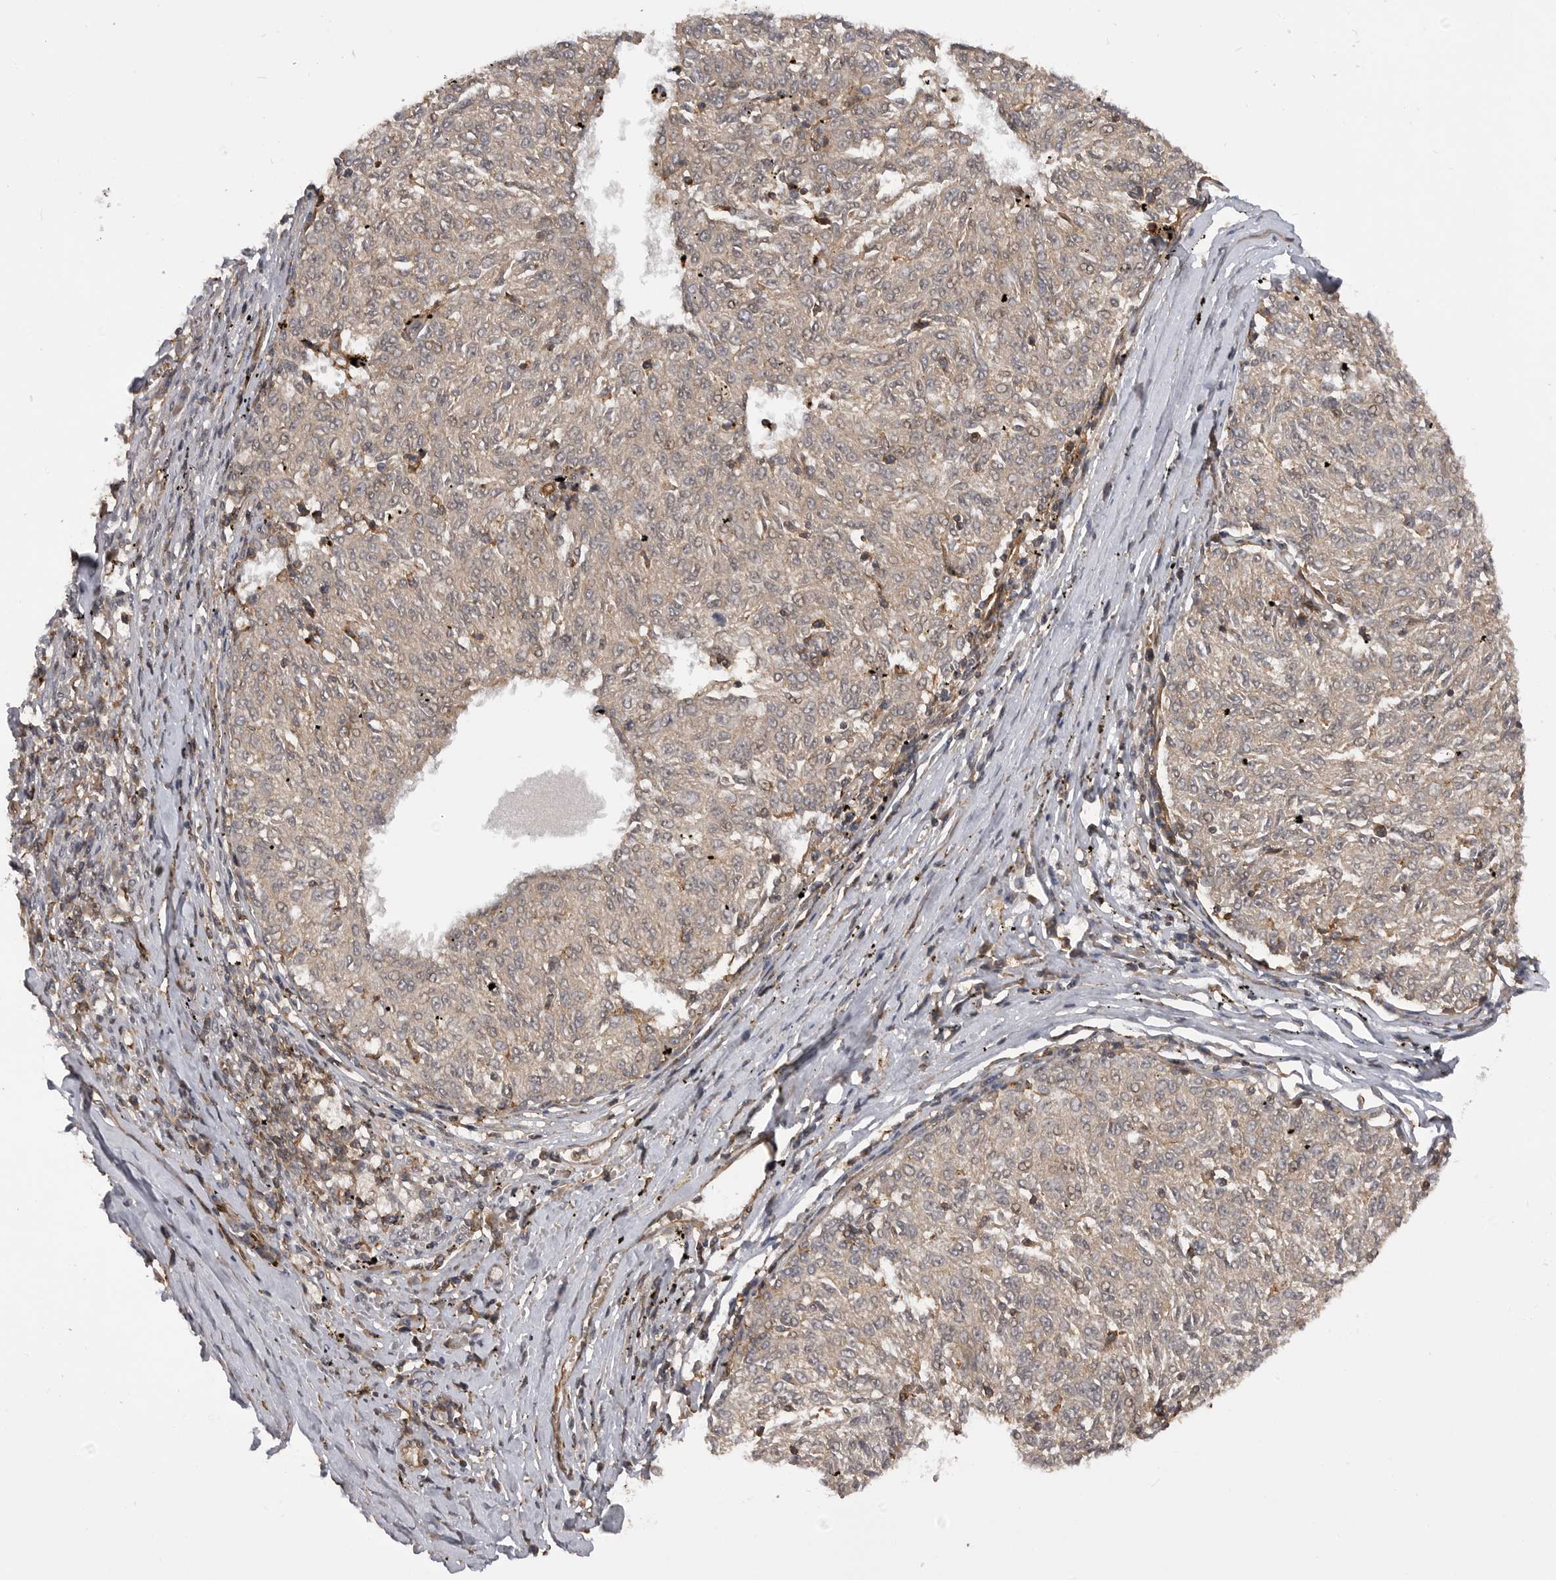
{"staining": {"intensity": "weak", "quantity": "<25%", "location": "cytoplasmic/membranous,nuclear"}, "tissue": "melanoma", "cell_type": "Tumor cells", "image_type": "cancer", "snomed": [{"axis": "morphology", "description": "Malignant melanoma, NOS"}, {"axis": "topography", "description": "Skin"}], "caption": "The immunohistochemistry (IHC) histopathology image has no significant staining in tumor cells of melanoma tissue.", "gene": "TRIM56", "patient": {"sex": "female", "age": 72}}